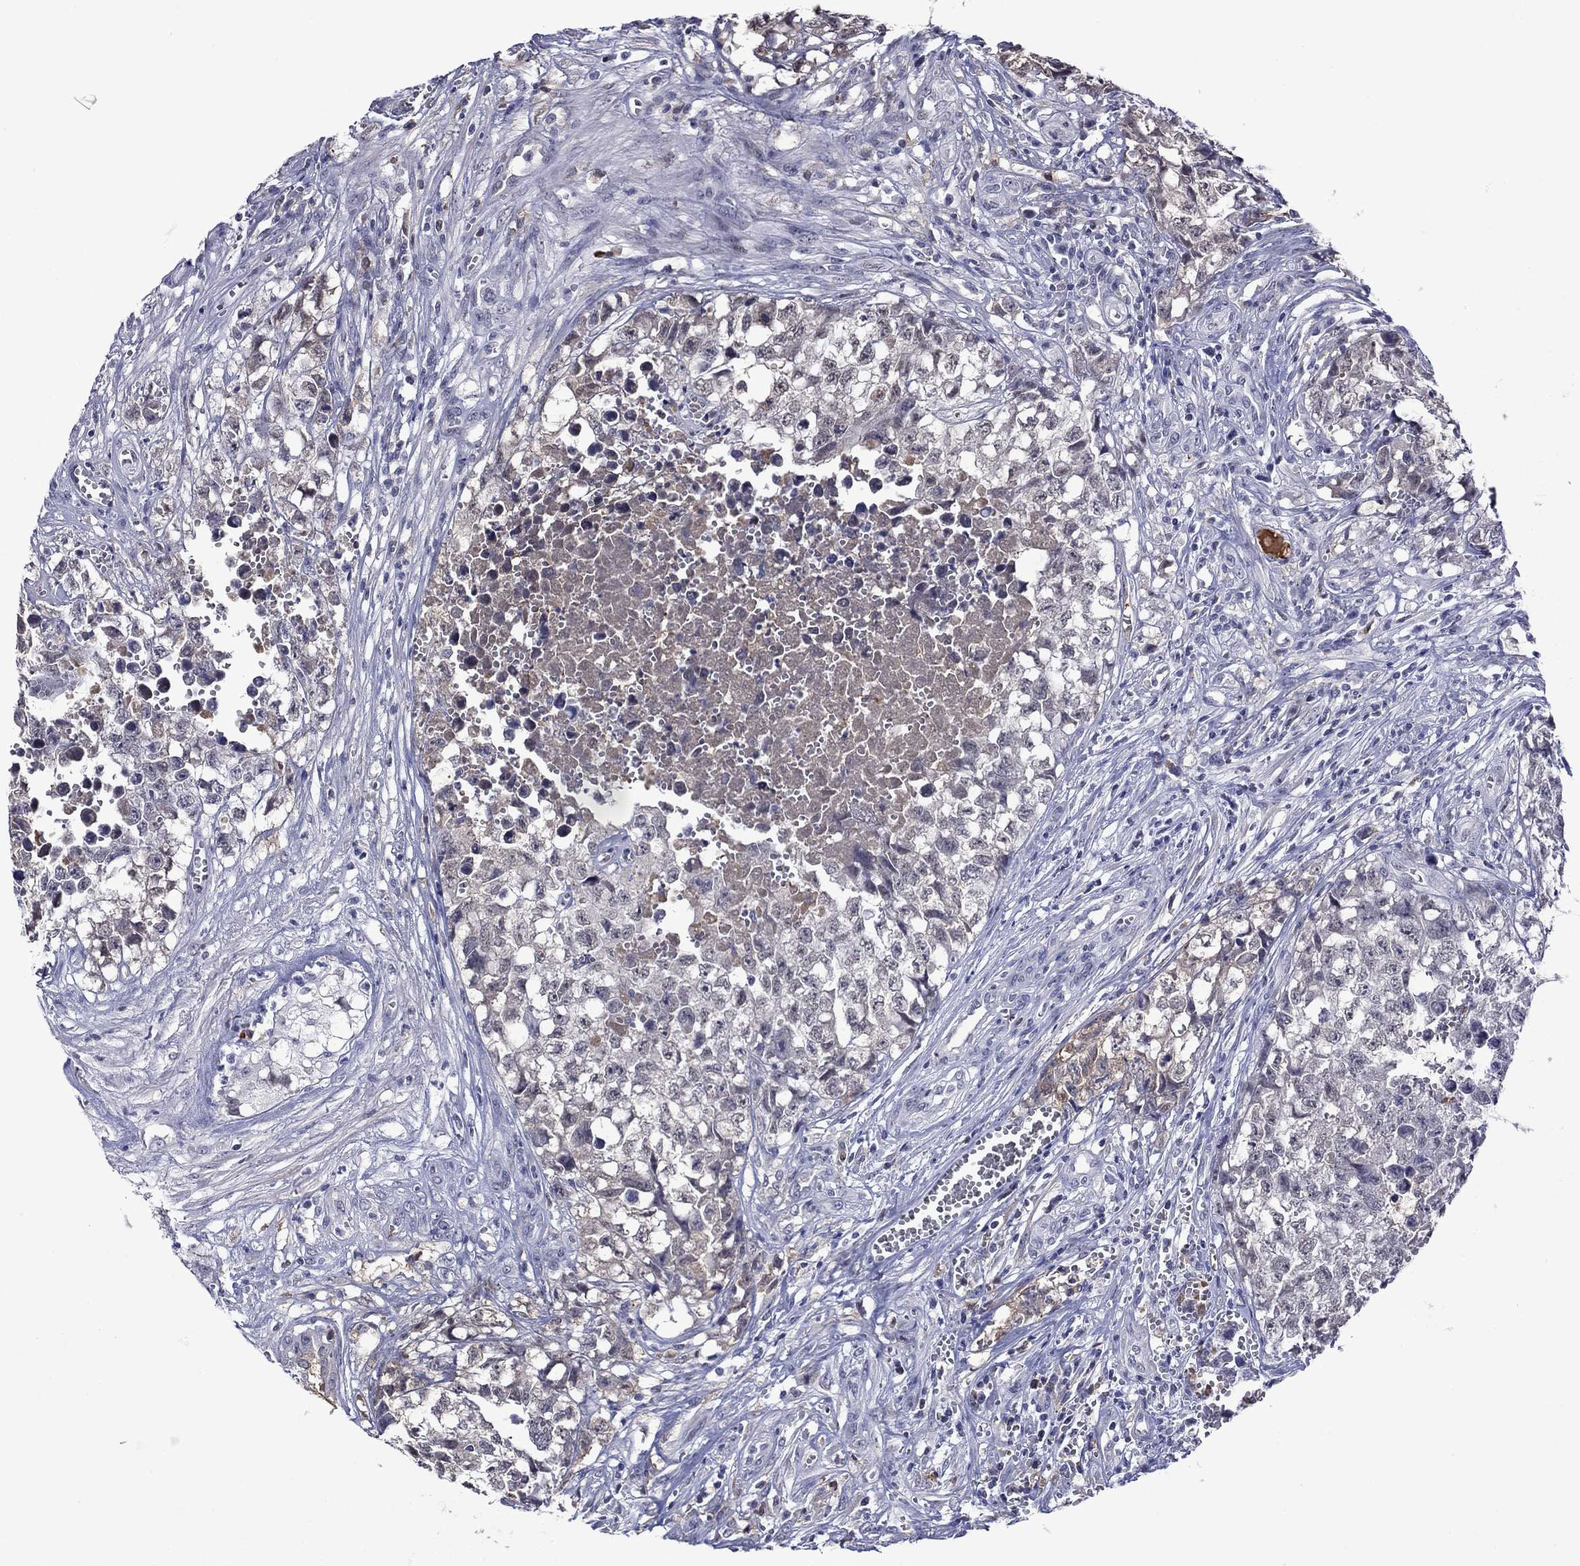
{"staining": {"intensity": "negative", "quantity": "none", "location": "none"}, "tissue": "testis cancer", "cell_type": "Tumor cells", "image_type": "cancer", "snomed": [{"axis": "morphology", "description": "Seminoma, NOS"}, {"axis": "morphology", "description": "Carcinoma, Embryonal, NOS"}, {"axis": "topography", "description": "Testis"}], "caption": "This is a image of immunohistochemistry staining of embryonal carcinoma (testis), which shows no positivity in tumor cells. (DAB immunohistochemistry, high magnification).", "gene": "APOA2", "patient": {"sex": "male", "age": 22}}